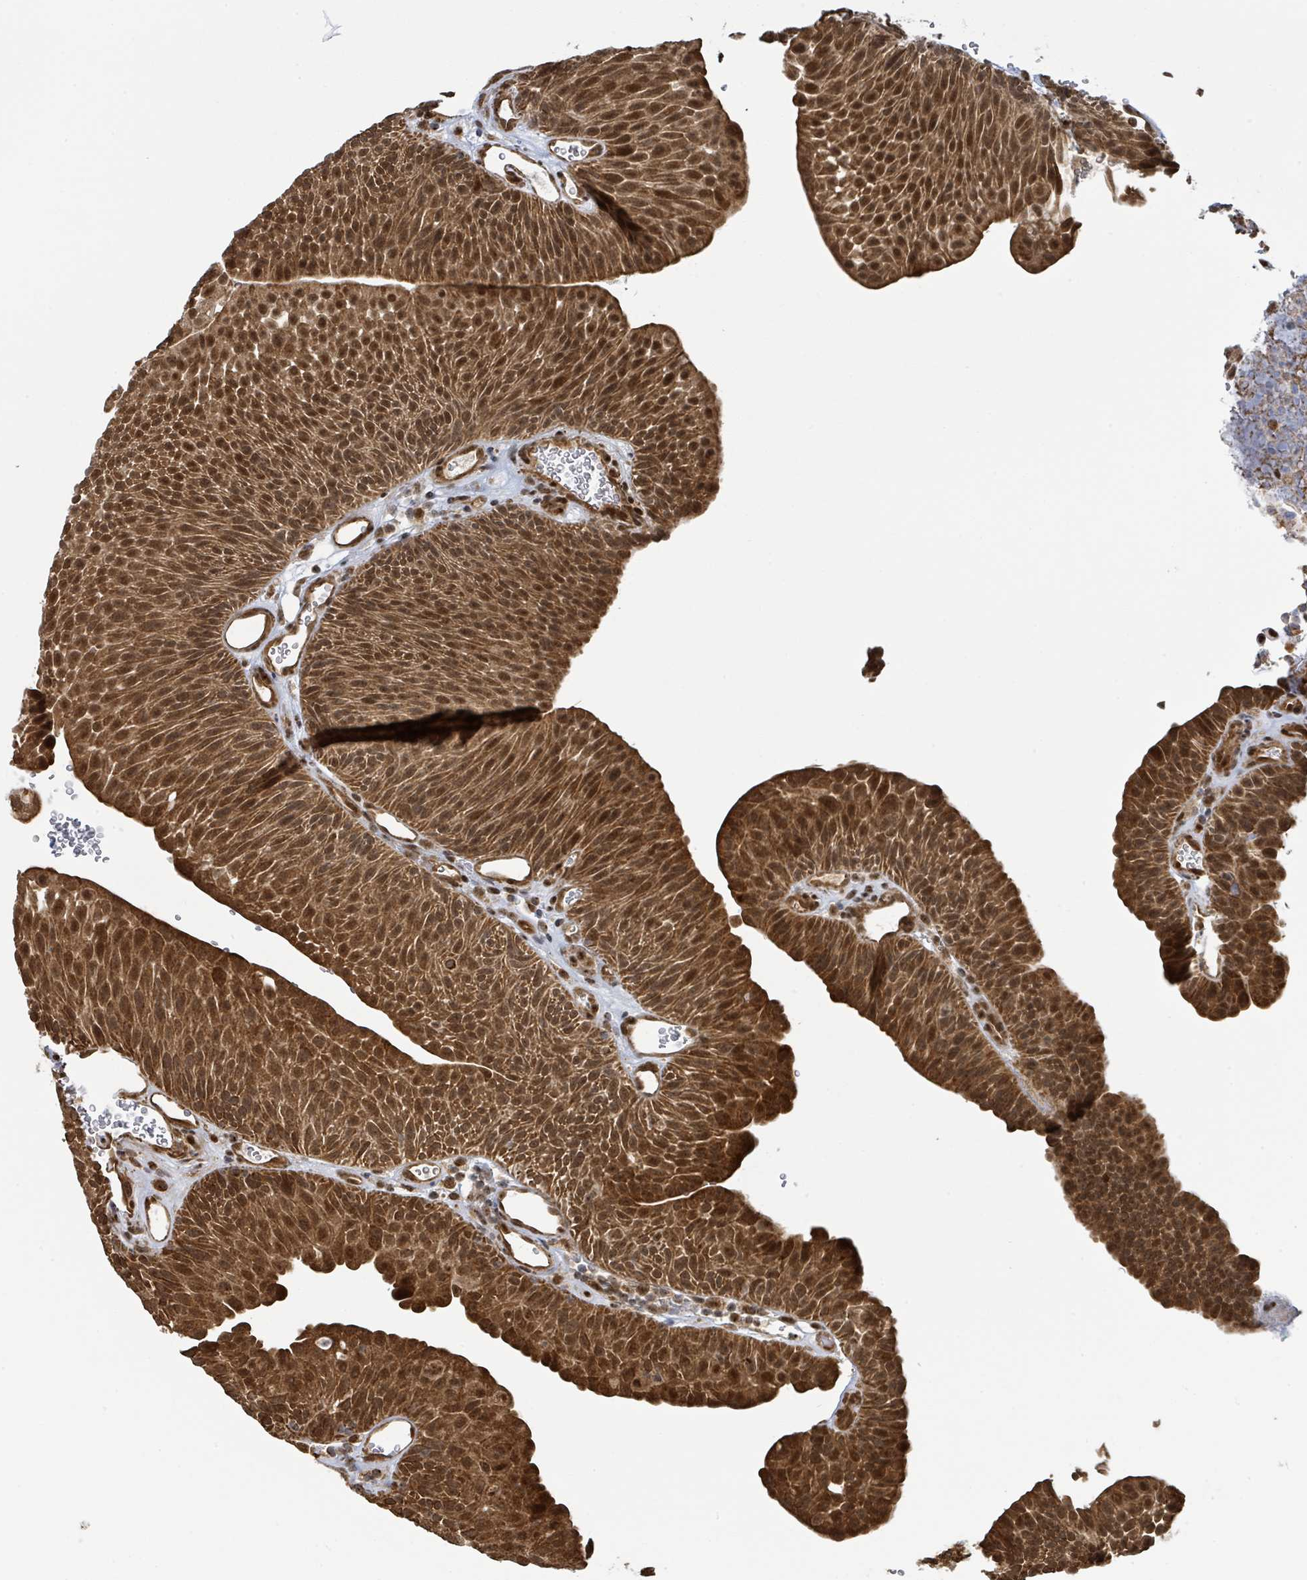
{"staining": {"intensity": "strong", "quantity": ">75%", "location": "cytoplasmic/membranous,nuclear"}, "tissue": "urothelial cancer", "cell_type": "Tumor cells", "image_type": "cancer", "snomed": [{"axis": "morphology", "description": "Urothelial carcinoma, NOS"}, {"axis": "topography", "description": "Urinary bladder"}], "caption": "Urothelial cancer tissue demonstrates strong cytoplasmic/membranous and nuclear positivity in approximately >75% of tumor cells, visualized by immunohistochemistry.", "gene": "PSMB7", "patient": {"sex": "male", "age": 67}}